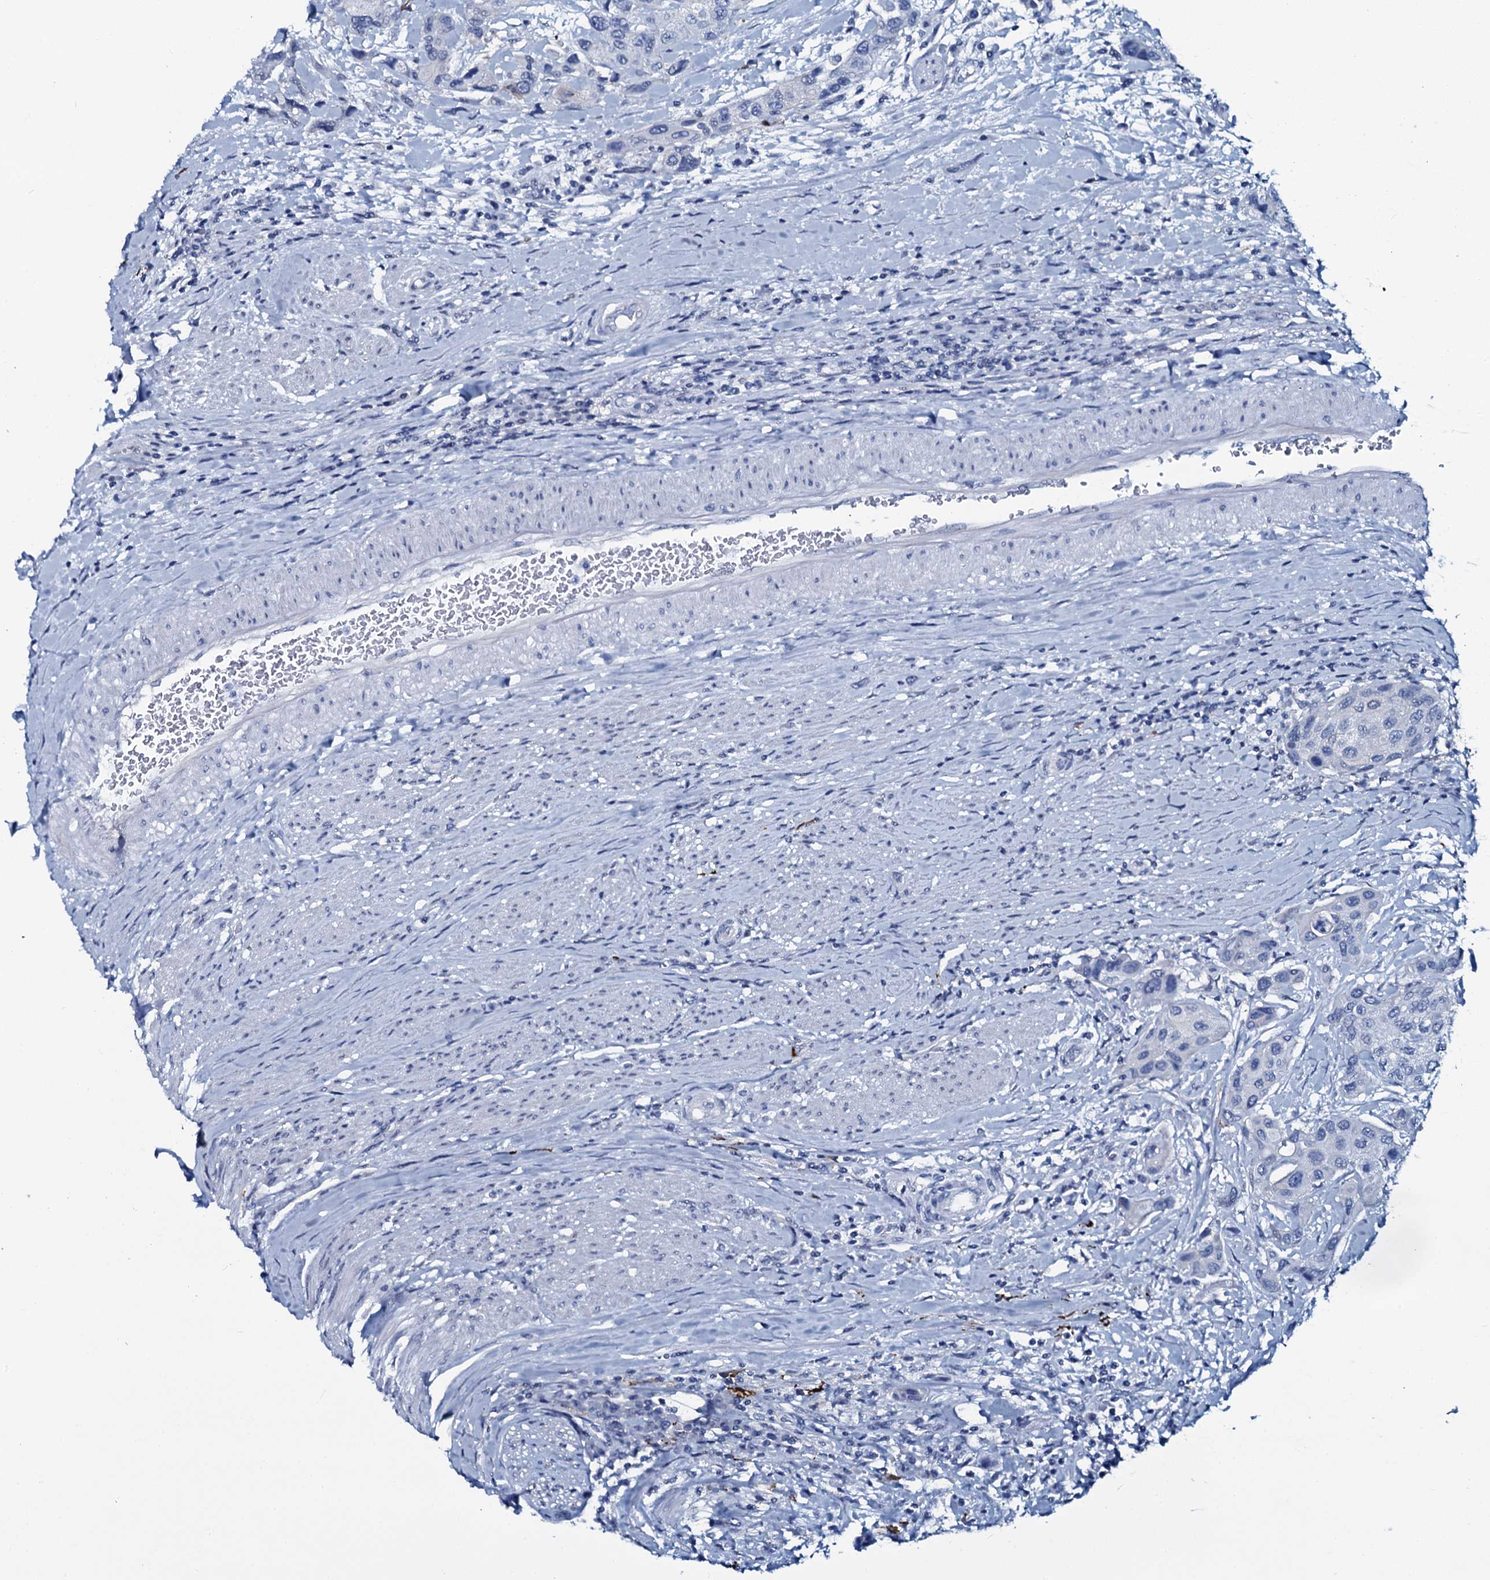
{"staining": {"intensity": "negative", "quantity": "none", "location": "none"}, "tissue": "urothelial cancer", "cell_type": "Tumor cells", "image_type": "cancer", "snomed": [{"axis": "morphology", "description": "Normal tissue, NOS"}, {"axis": "morphology", "description": "Urothelial carcinoma, High grade"}, {"axis": "topography", "description": "Vascular tissue"}, {"axis": "topography", "description": "Urinary bladder"}], "caption": "Immunohistochemical staining of urothelial cancer exhibits no significant positivity in tumor cells.", "gene": "SLC4A7", "patient": {"sex": "female", "age": 56}}